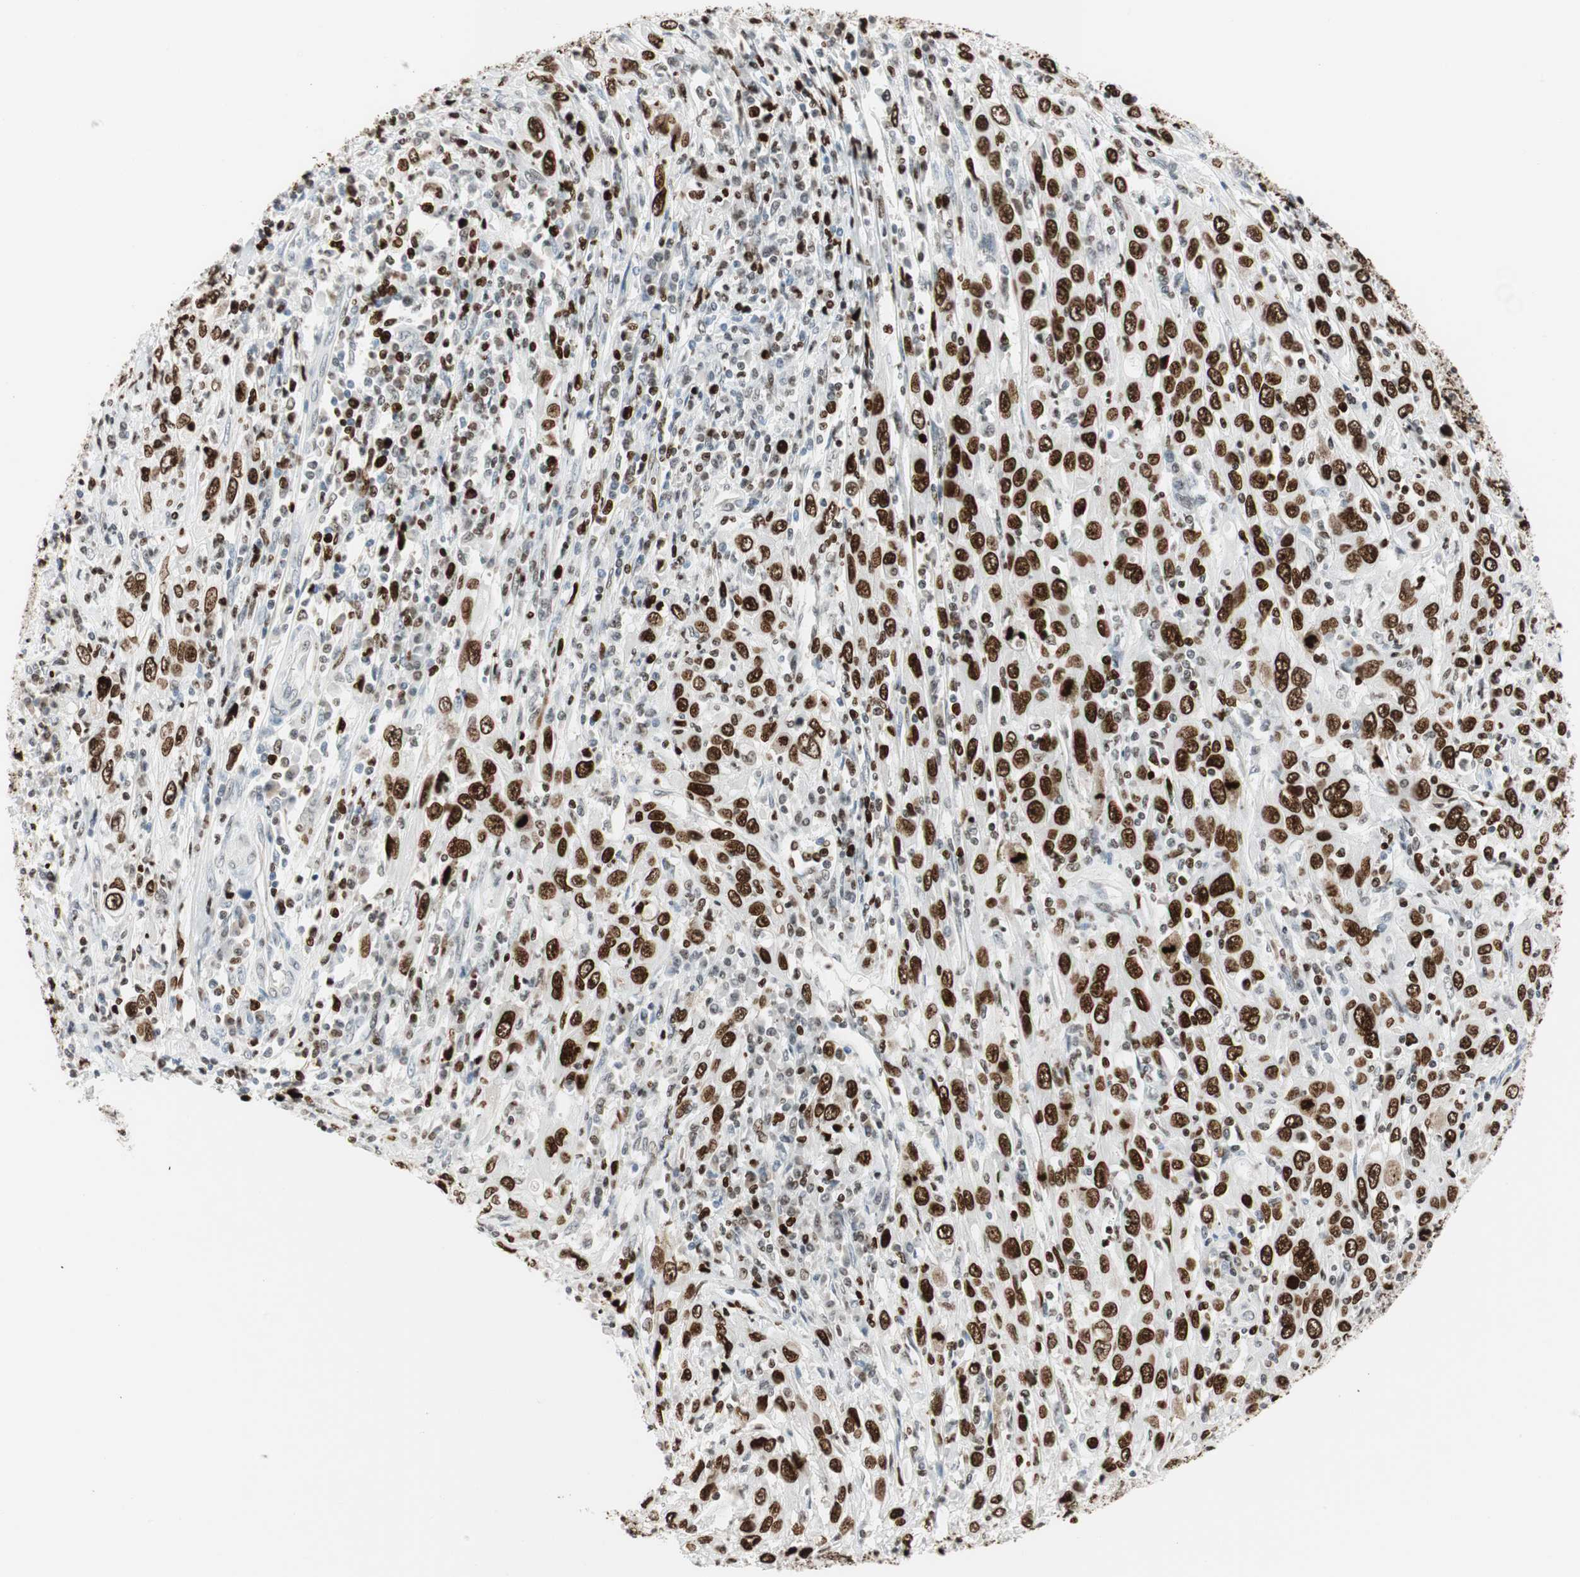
{"staining": {"intensity": "strong", "quantity": ">75%", "location": "nuclear"}, "tissue": "cervical cancer", "cell_type": "Tumor cells", "image_type": "cancer", "snomed": [{"axis": "morphology", "description": "Squamous cell carcinoma, NOS"}, {"axis": "topography", "description": "Cervix"}], "caption": "Human cervical squamous cell carcinoma stained for a protein (brown) reveals strong nuclear positive positivity in about >75% of tumor cells.", "gene": "EZH2", "patient": {"sex": "female", "age": 46}}